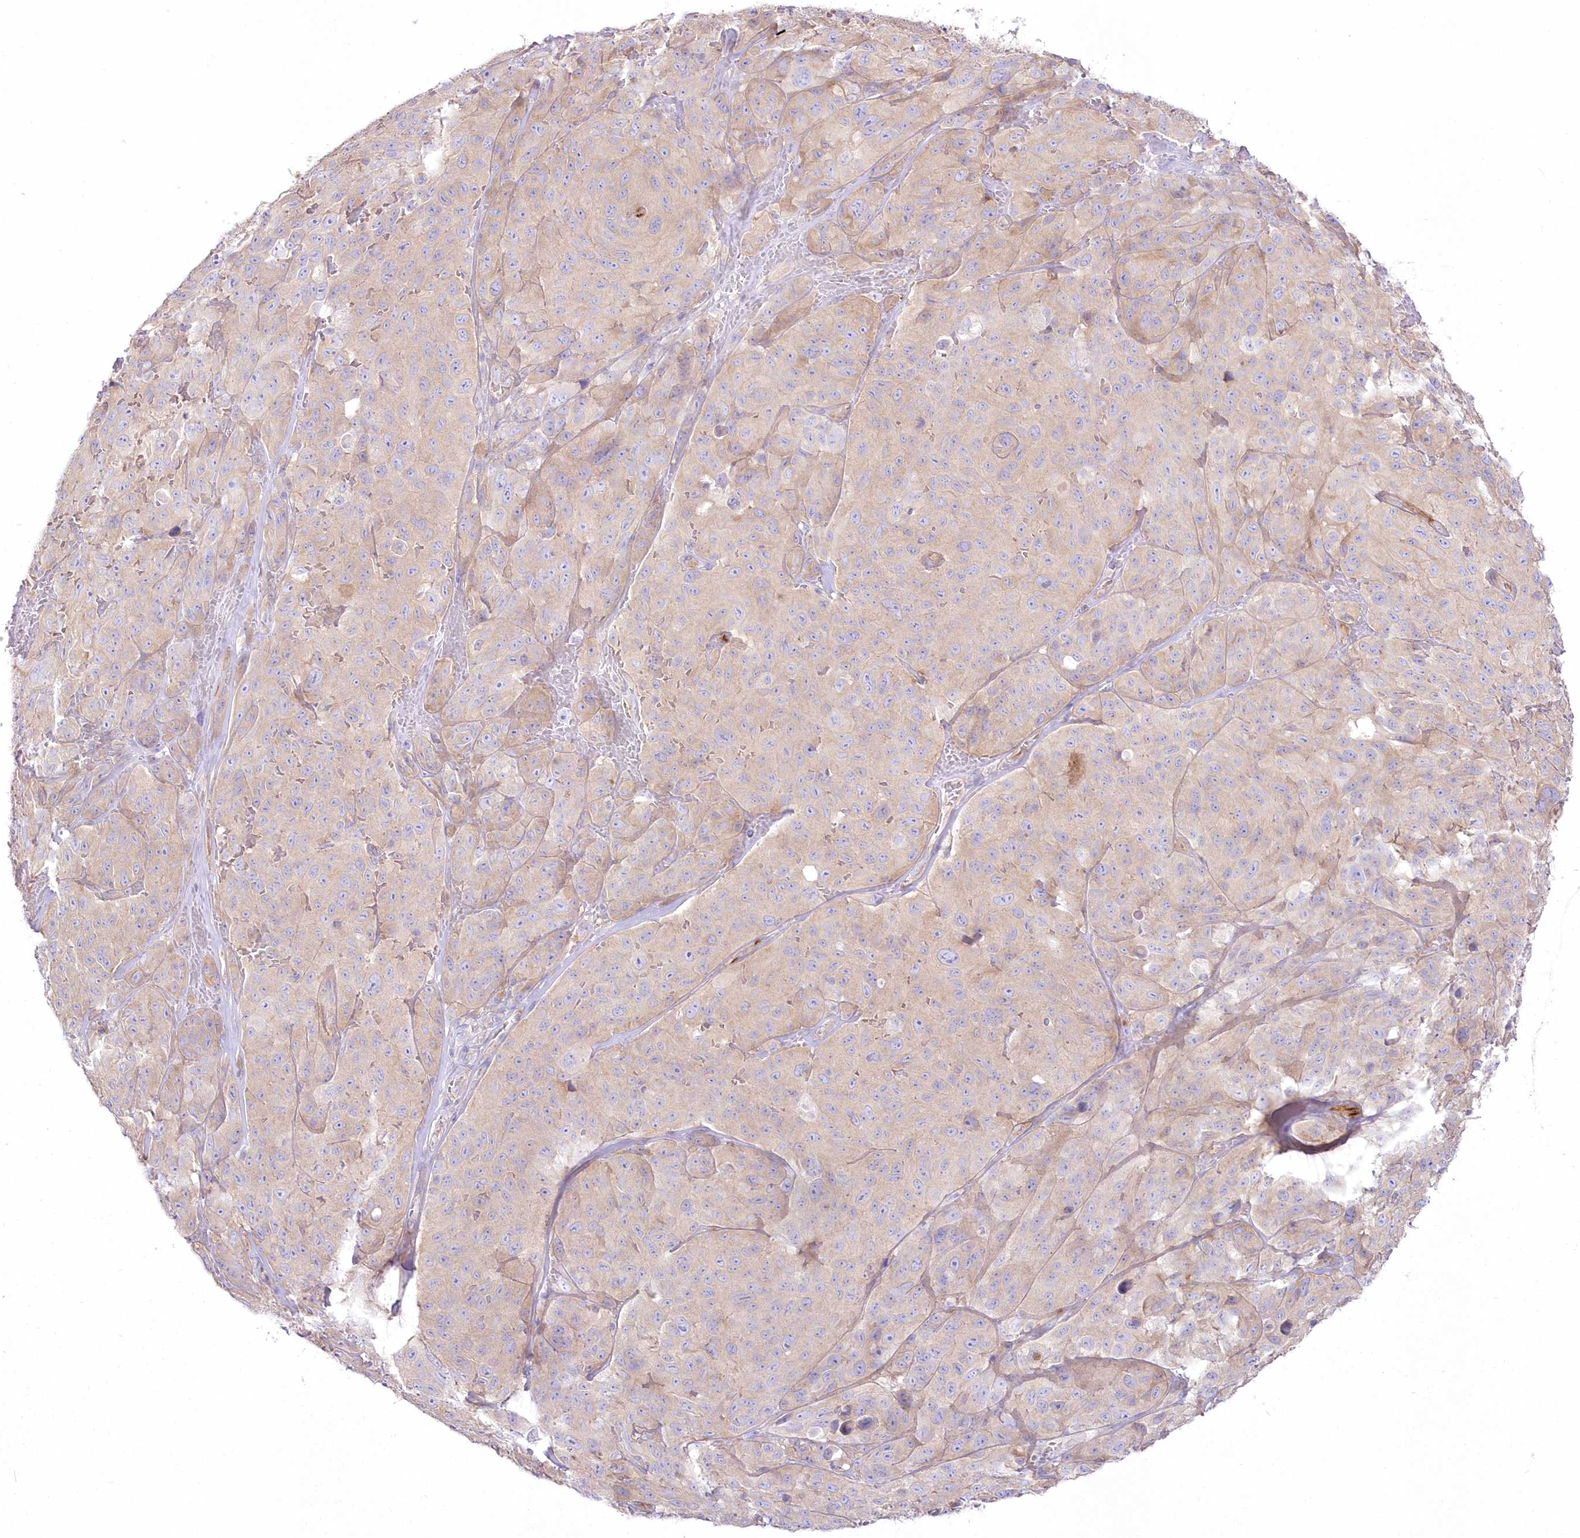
{"staining": {"intensity": "weak", "quantity": ">75%", "location": "cytoplasmic/membranous"}, "tissue": "melanoma", "cell_type": "Tumor cells", "image_type": "cancer", "snomed": [{"axis": "morphology", "description": "Malignant melanoma, NOS"}, {"axis": "topography", "description": "Skin"}], "caption": "The photomicrograph shows a brown stain indicating the presence of a protein in the cytoplasmic/membranous of tumor cells in malignant melanoma.", "gene": "ZNF843", "patient": {"sex": "male", "age": 66}}